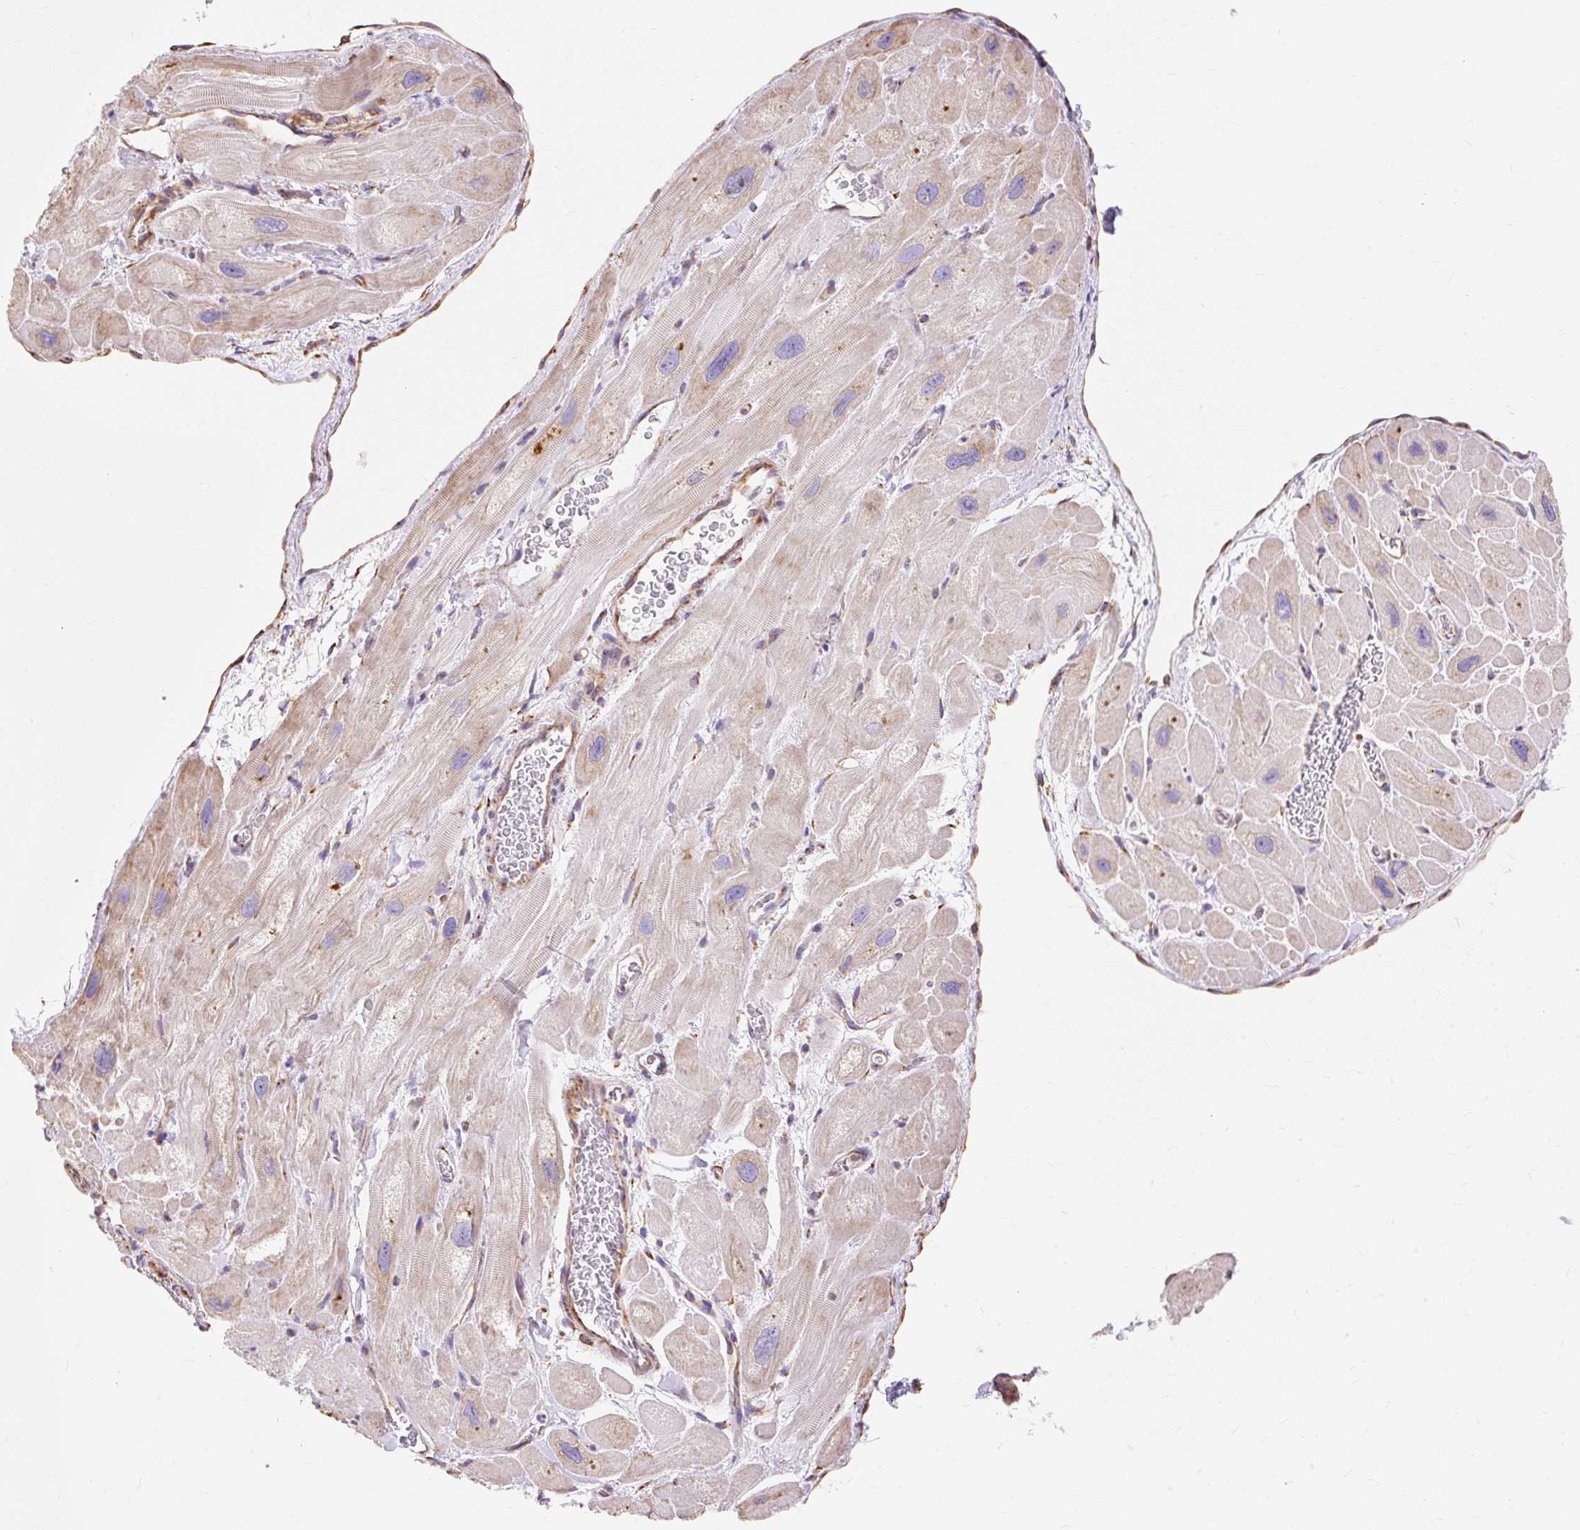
{"staining": {"intensity": "weak", "quantity": ">75%", "location": "cytoplasmic/membranous"}, "tissue": "heart muscle", "cell_type": "Cardiomyocytes", "image_type": "normal", "snomed": [{"axis": "morphology", "description": "Normal tissue, NOS"}, {"axis": "topography", "description": "Heart"}], "caption": "Brown immunohistochemical staining in normal human heart muscle demonstrates weak cytoplasmic/membranous expression in about >75% of cardiomyocytes.", "gene": "ENSG00000260836", "patient": {"sex": "male", "age": 49}}